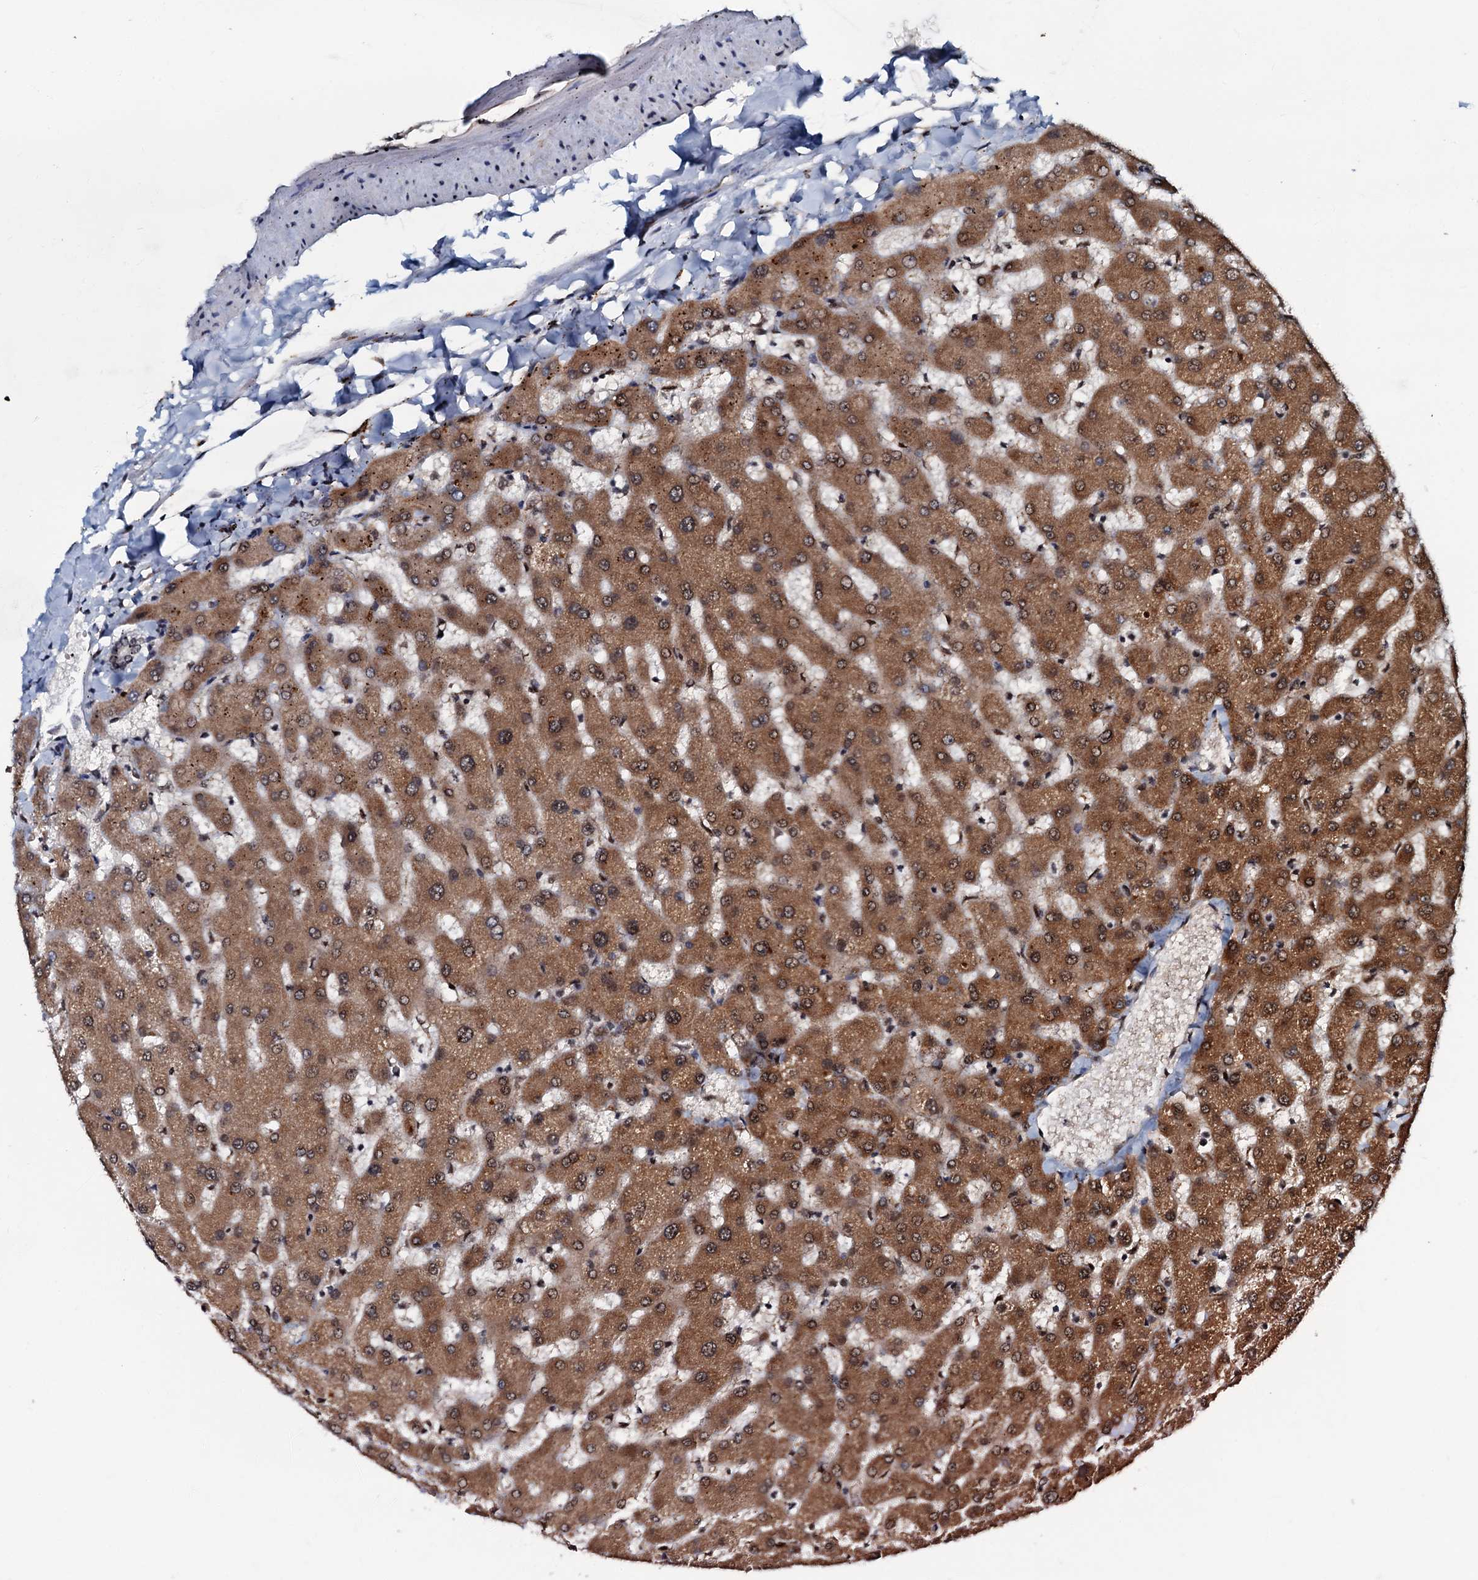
{"staining": {"intensity": "moderate", "quantity": ">75%", "location": "cytoplasmic/membranous,nuclear"}, "tissue": "liver", "cell_type": "Cholangiocytes", "image_type": "normal", "snomed": [{"axis": "morphology", "description": "Normal tissue, NOS"}, {"axis": "topography", "description": "Liver"}], "caption": "Moderate cytoplasmic/membranous,nuclear protein expression is identified in about >75% of cholangiocytes in liver. (Brightfield microscopy of DAB IHC at high magnification).", "gene": "C18orf32", "patient": {"sex": "female", "age": 63}}